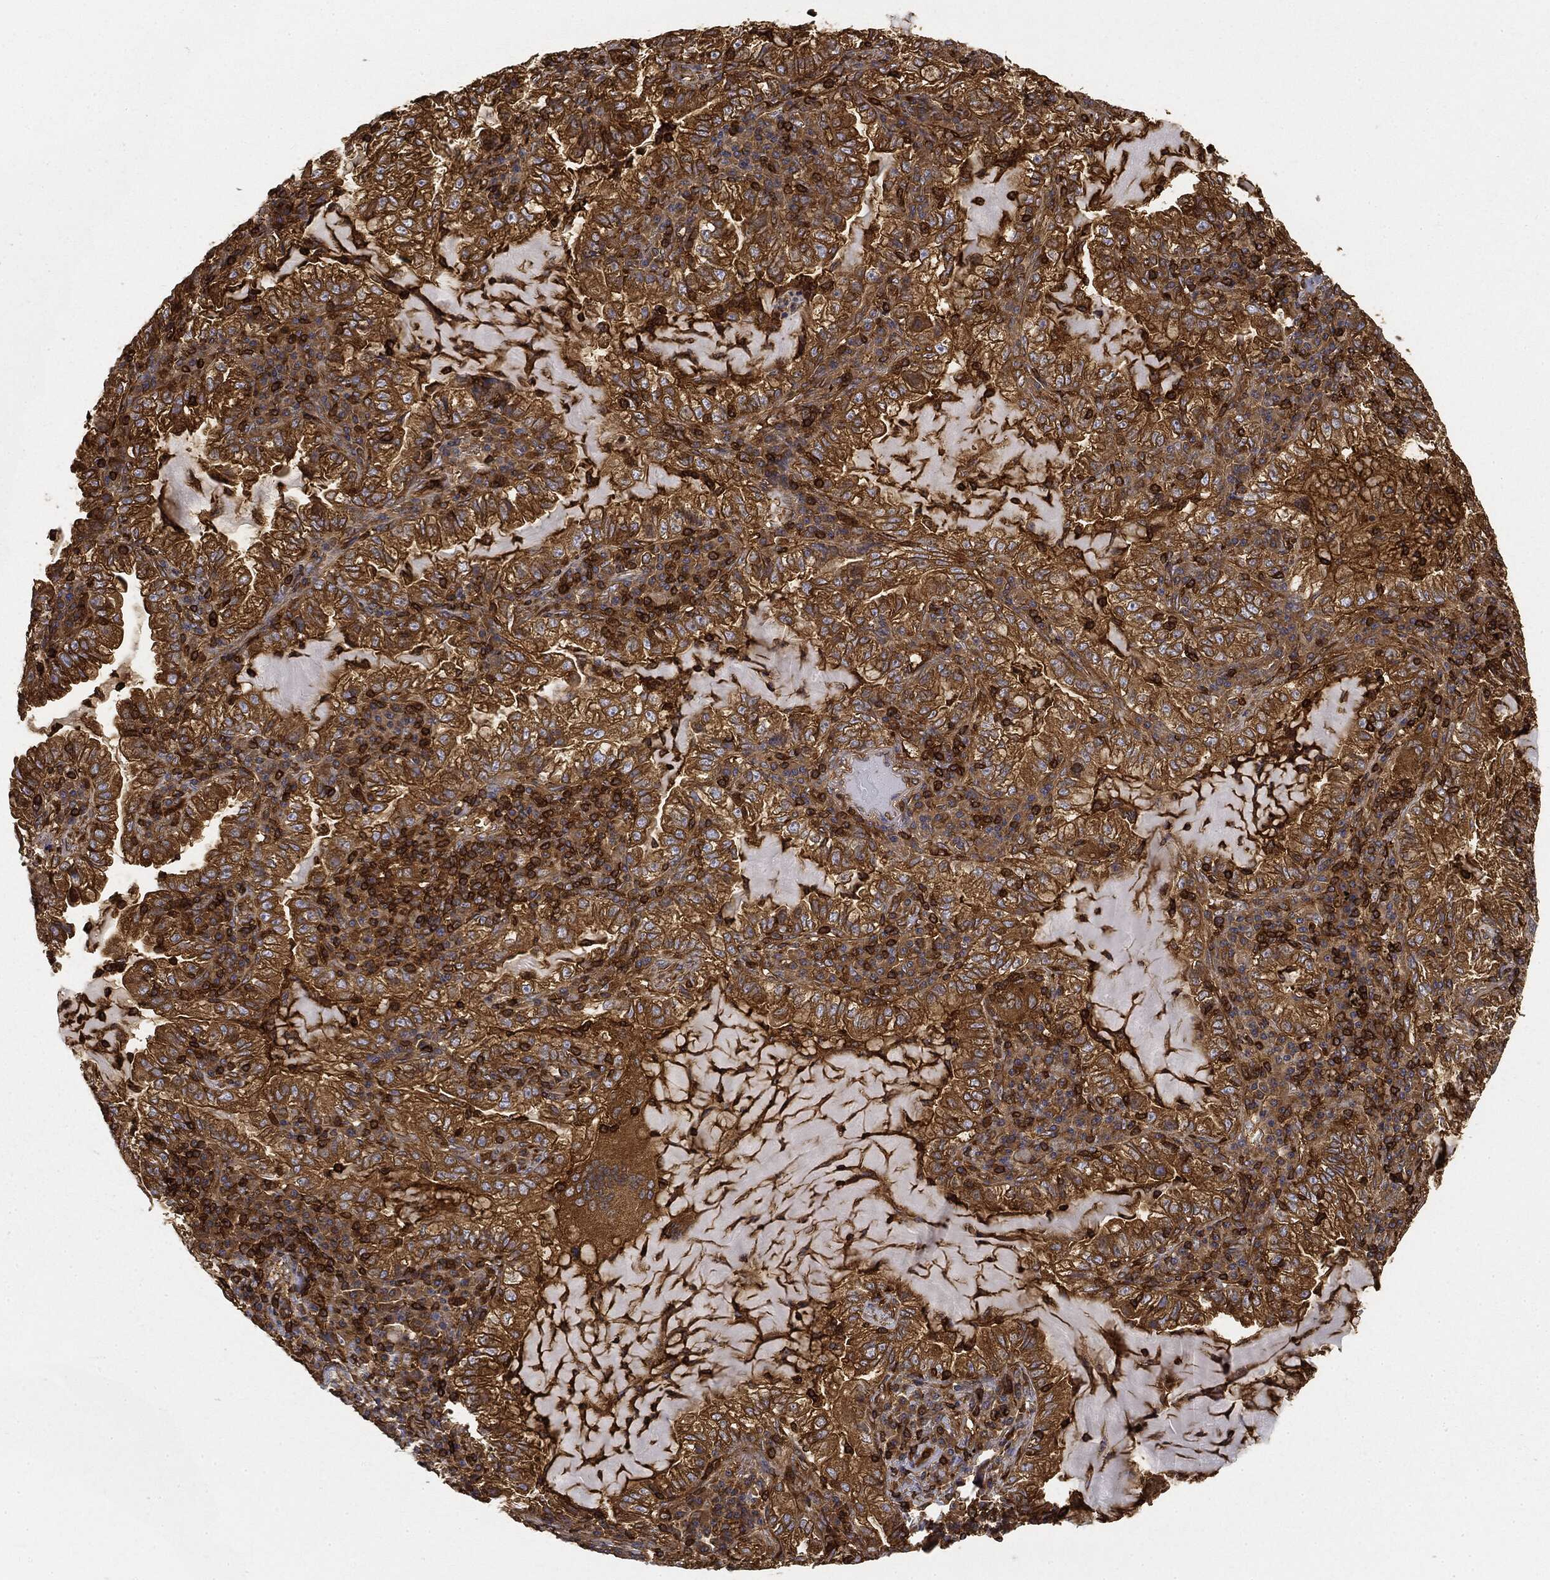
{"staining": {"intensity": "moderate", "quantity": ">75%", "location": "cytoplasmic/membranous"}, "tissue": "lung cancer", "cell_type": "Tumor cells", "image_type": "cancer", "snomed": [{"axis": "morphology", "description": "Adenocarcinoma, NOS"}, {"axis": "topography", "description": "Lung"}], "caption": "A high-resolution image shows immunohistochemistry (IHC) staining of adenocarcinoma (lung), which reveals moderate cytoplasmic/membranous expression in about >75% of tumor cells.", "gene": "WDR1", "patient": {"sex": "female", "age": 73}}